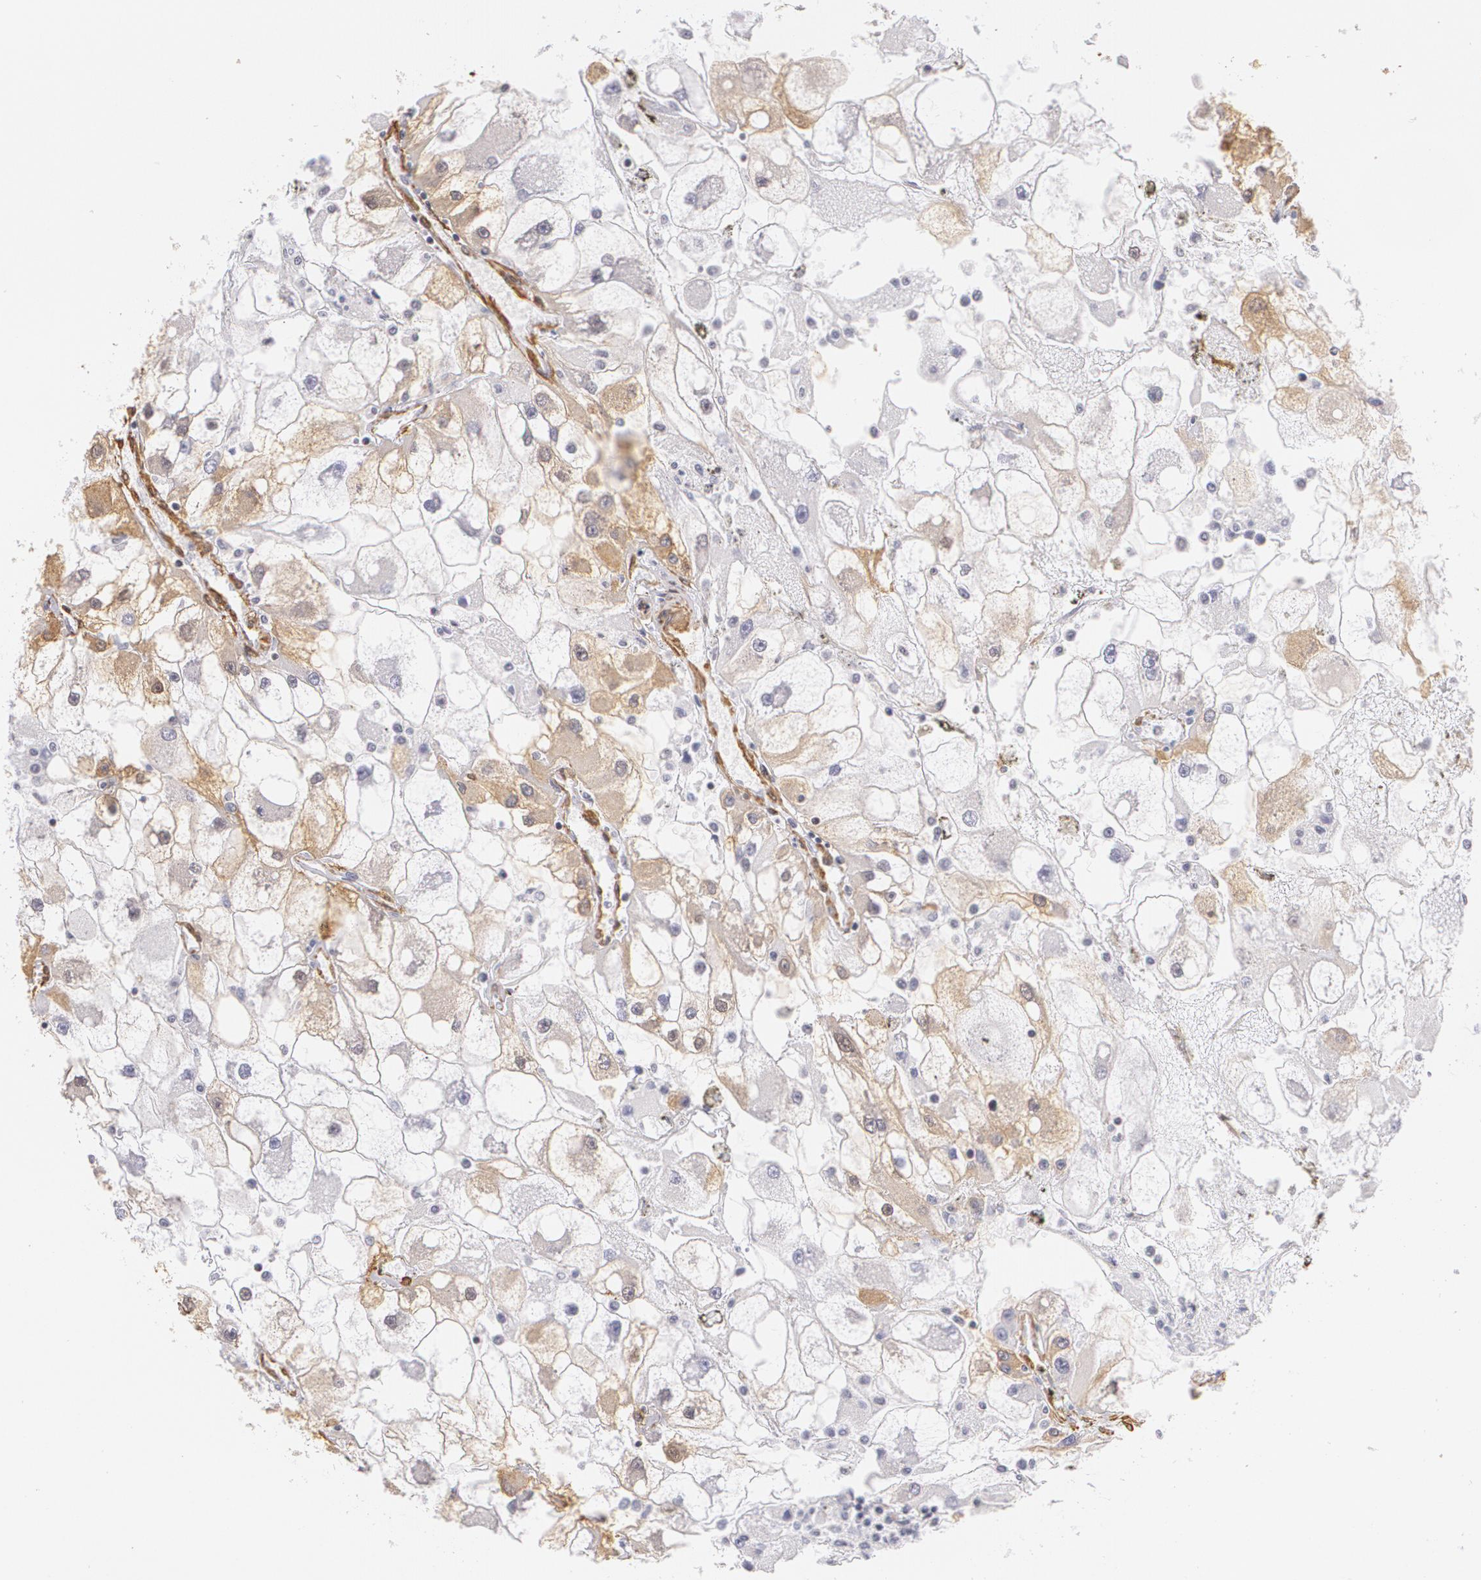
{"staining": {"intensity": "weak", "quantity": "<25%", "location": "cytoplasmic/membranous"}, "tissue": "renal cancer", "cell_type": "Tumor cells", "image_type": "cancer", "snomed": [{"axis": "morphology", "description": "Adenocarcinoma, NOS"}, {"axis": "topography", "description": "Kidney"}], "caption": "Adenocarcinoma (renal) was stained to show a protein in brown. There is no significant positivity in tumor cells.", "gene": "VAMP1", "patient": {"sex": "female", "age": 73}}